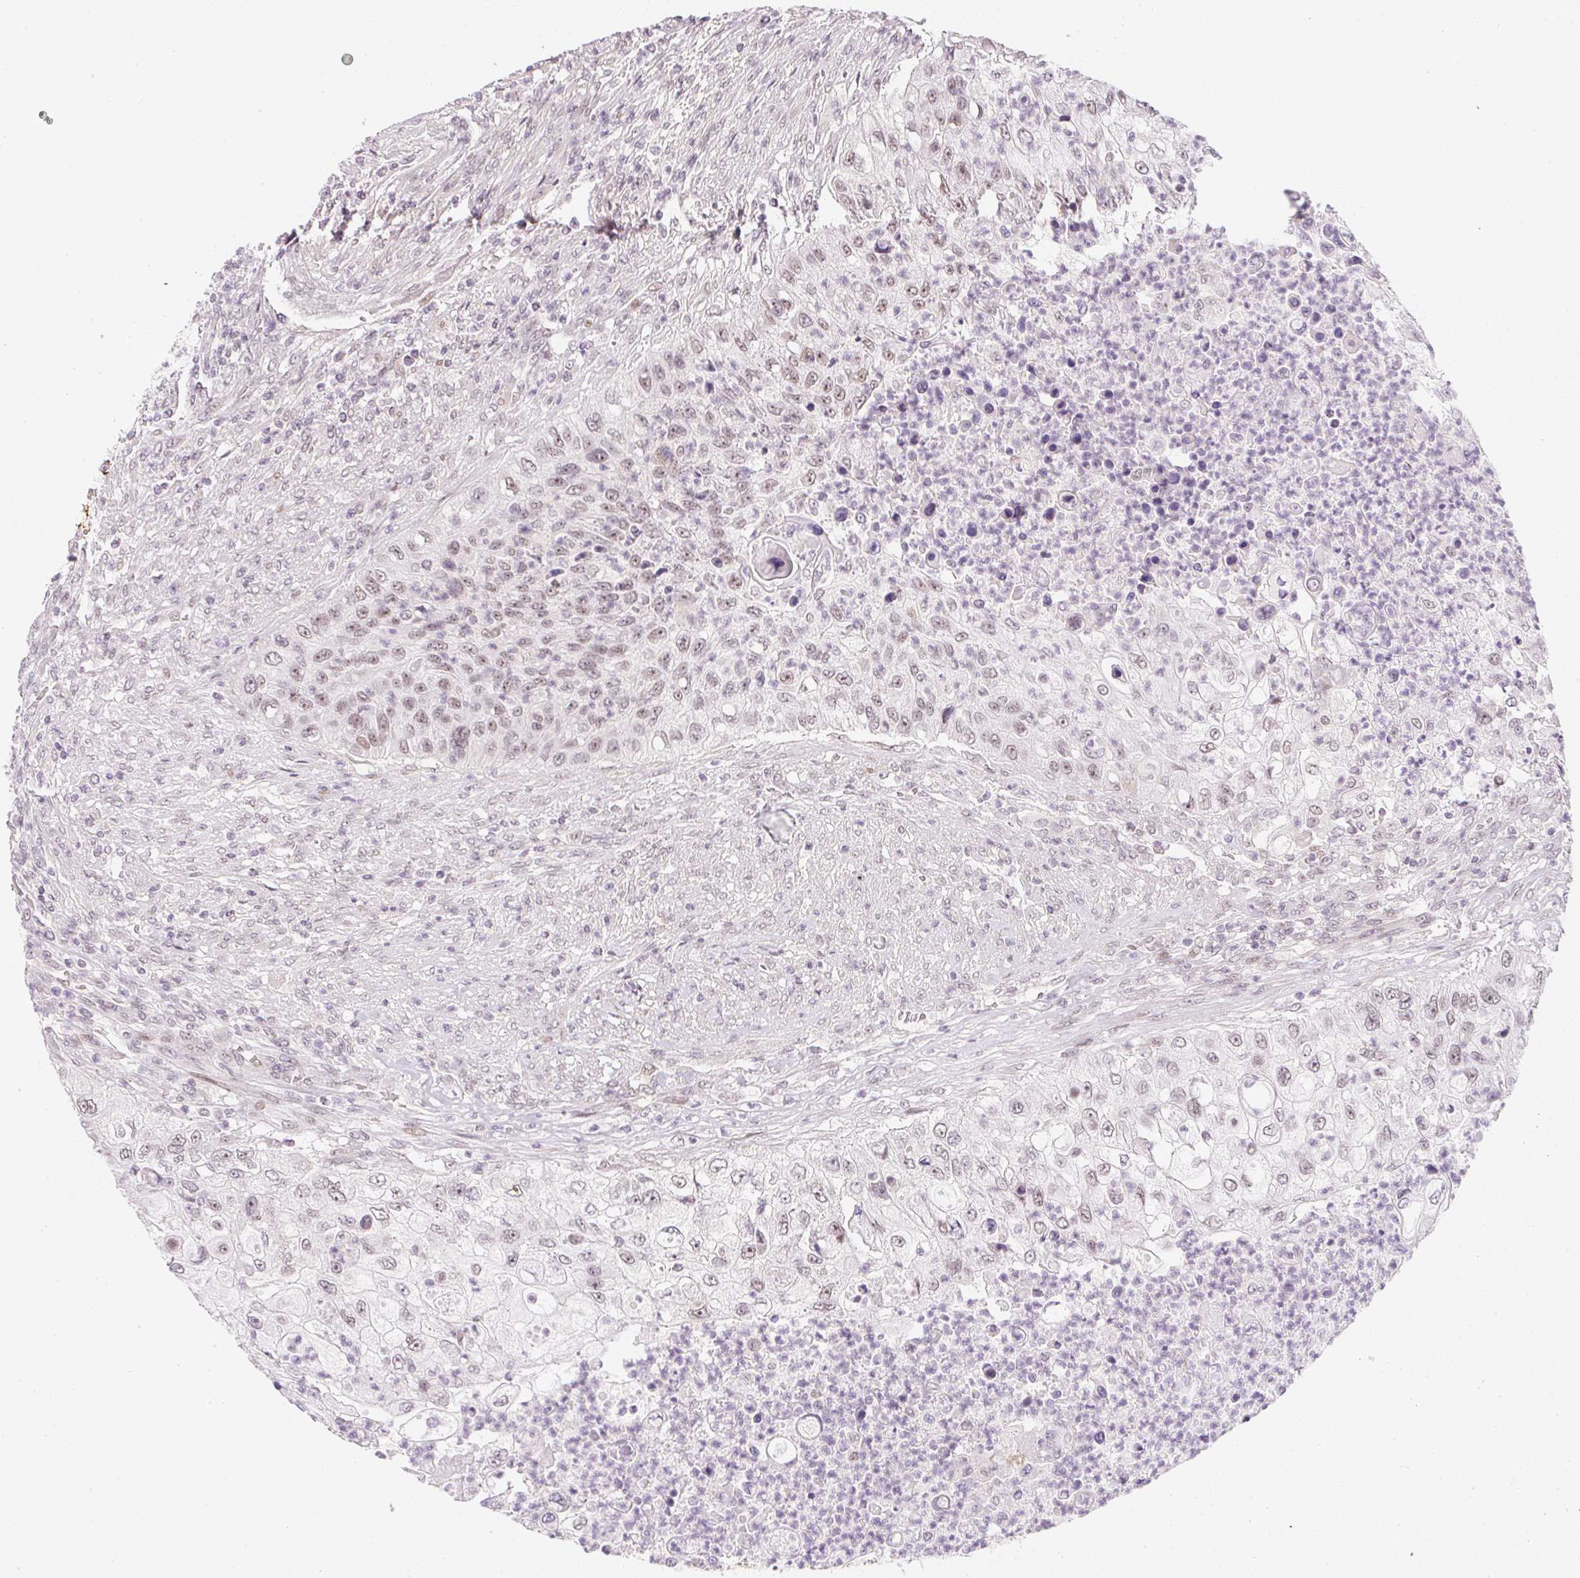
{"staining": {"intensity": "weak", "quantity": ">75%", "location": "nuclear"}, "tissue": "urothelial cancer", "cell_type": "Tumor cells", "image_type": "cancer", "snomed": [{"axis": "morphology", "description": "Urothelial carcinoma, High grade"}, {"axis": "topography", "description": "Urinary bladder"}], "caption": "Approximately >75% of tumor cells in human urothelial carcinoma (high-grade) demonstrate weak nuclear protein staining as visualized by brown immunohistochemical staining.", "gene": "DPPA4", "patient": {"sex": "female", "age": 60}}